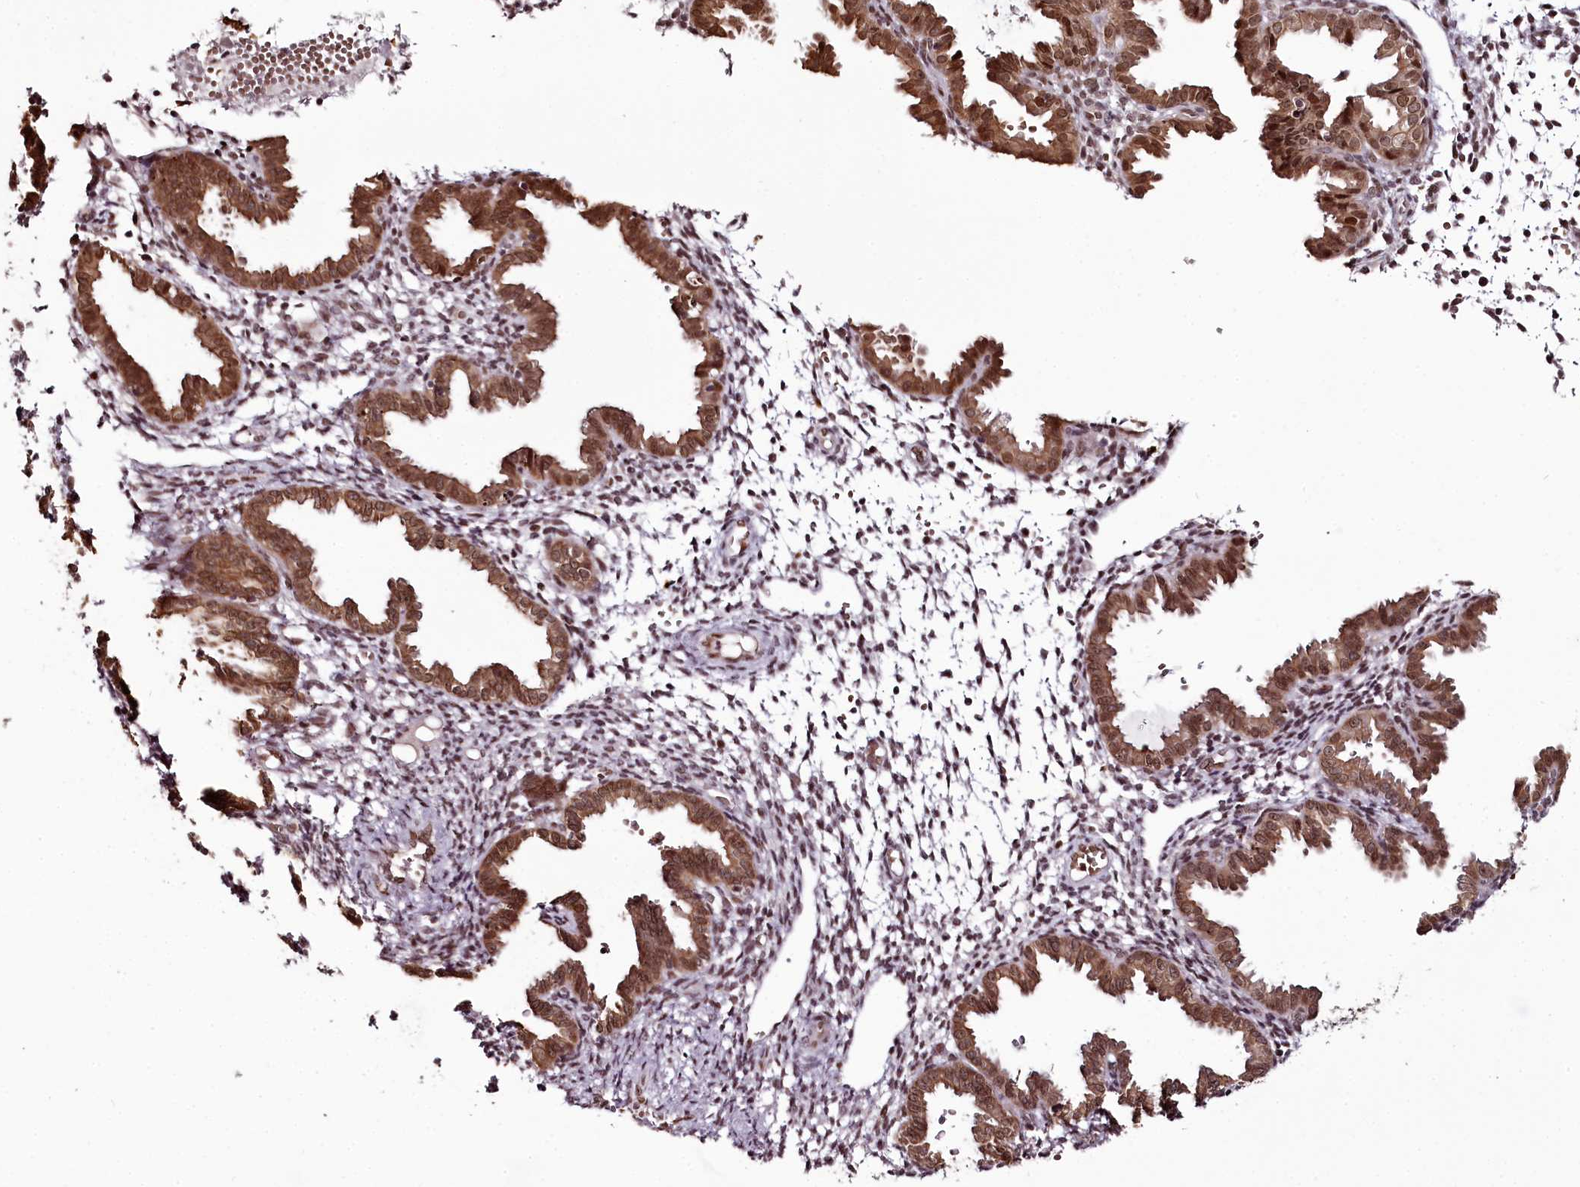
{"staining": {"intensity": "moderate", "quantity": "<25%", "location": "nuclear"}, "tissue": "endometrium", "cell_type": "Cells in endometrial stroma", "image_type": "normal", "snomed": [{"axis": "morphology", "description": "Normal tissue, NOS"}, {"axis": "topography", "description": "Endometrium"}], "caption": "Immunohistochemistry (IHC) histopathology image of unremarkable endometrium: human endometrium stained using immunohistochemistry displays low levels of moderate protein expression localized specifically in the nuclear of cells in endometrial stroma, appearing as a nuclear brown color.", "gene": "THYN1", "patient": {"sex": "female", "age": 33}}